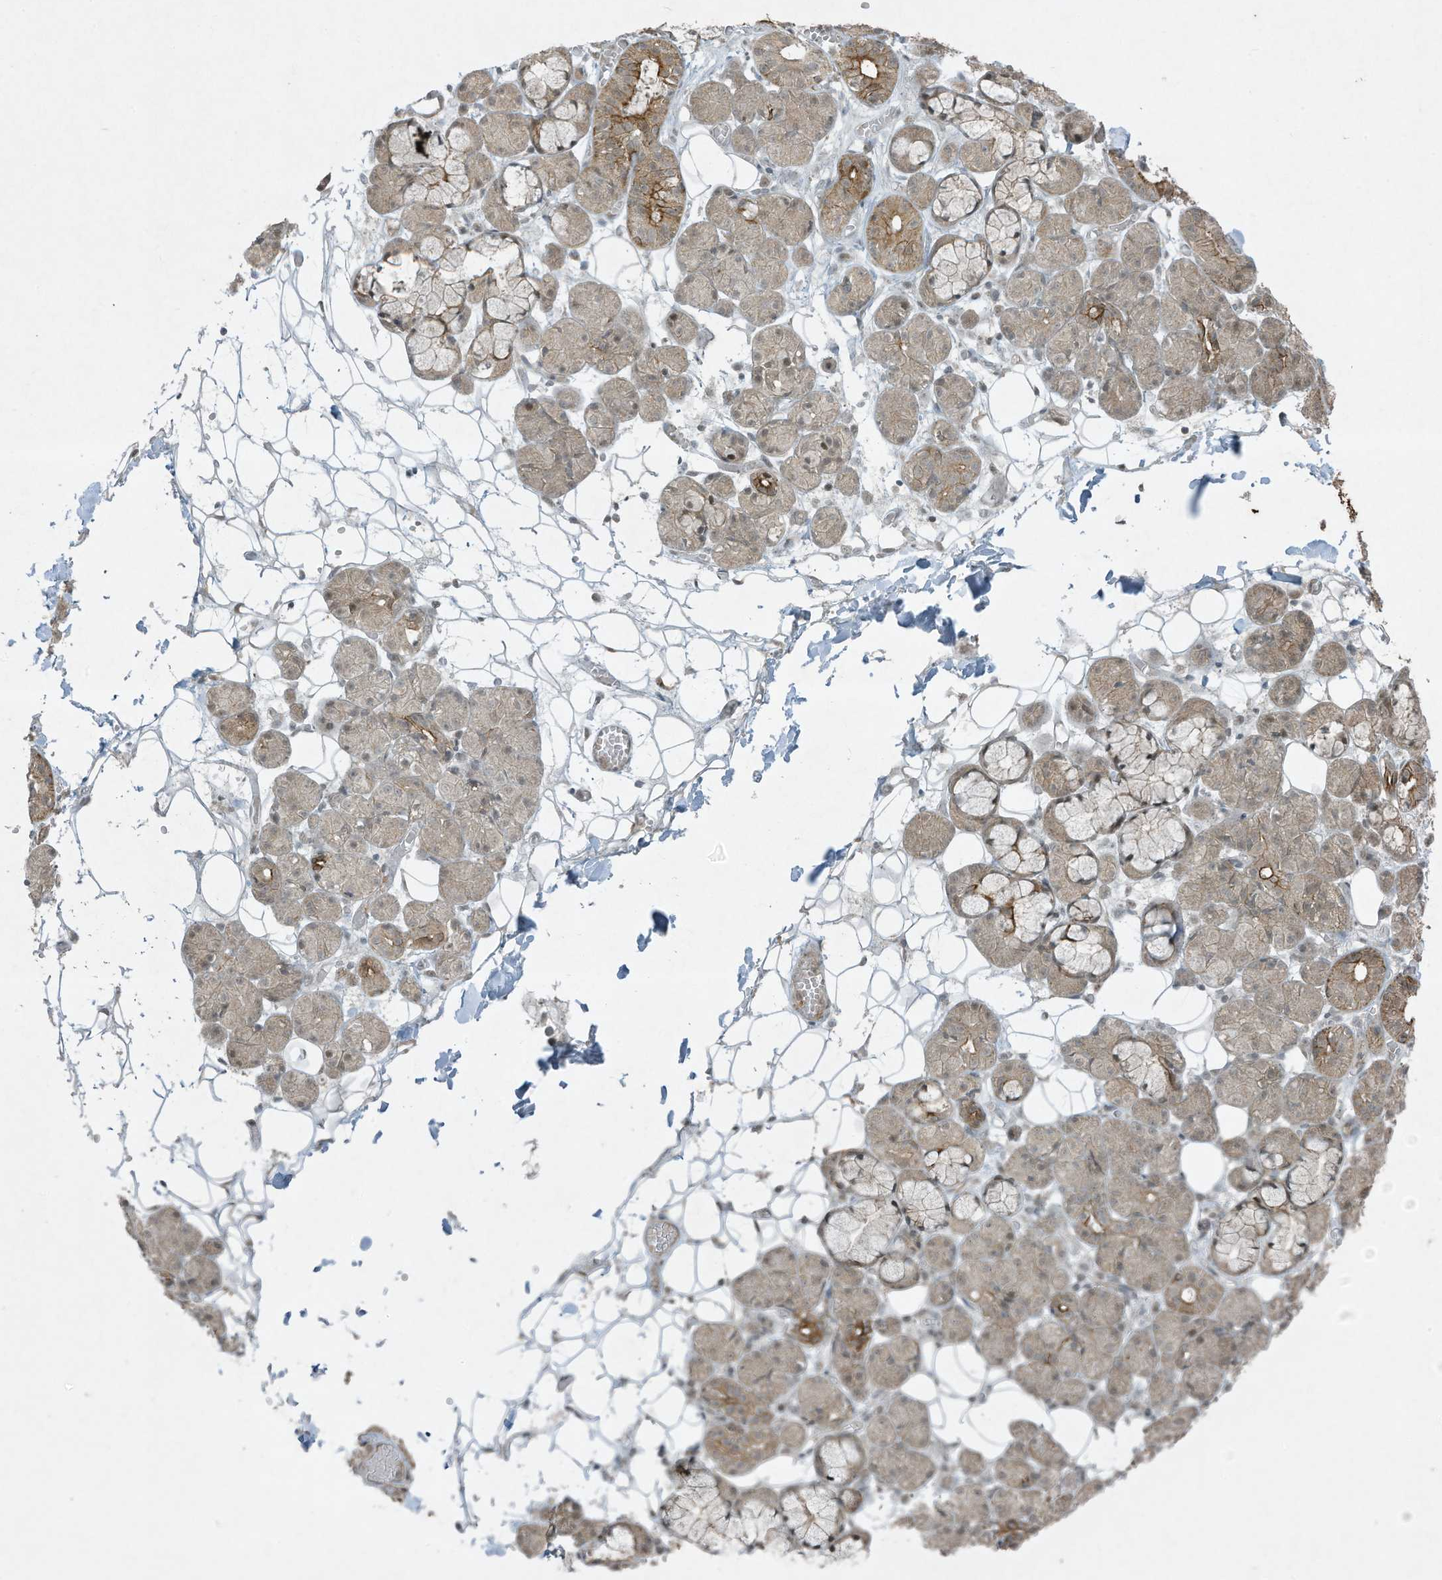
{"staining": {"intensity": "moderate", "quantity": "<25%", "location": "cytoplasmic/membranous"}, "tissue": "salivary gland", "cell_type": "Glandular cells", "image_type": "normal", "snomed": [{"axis": "morphology", "description": "Normal tissue, NOS"}, {"axis": "topography", "description": "Salivary gland"}], "caption": "Immunohistochemistry (IHC) image of unremarkable human salivary gland stained for a protein (brown), which demonstrates low levels of moderate cytoplasmic/membranous staining in approximately <25% of glandular cells.", "gene": "ZNF263", "patient": {"sex": "male", "age": 63}}